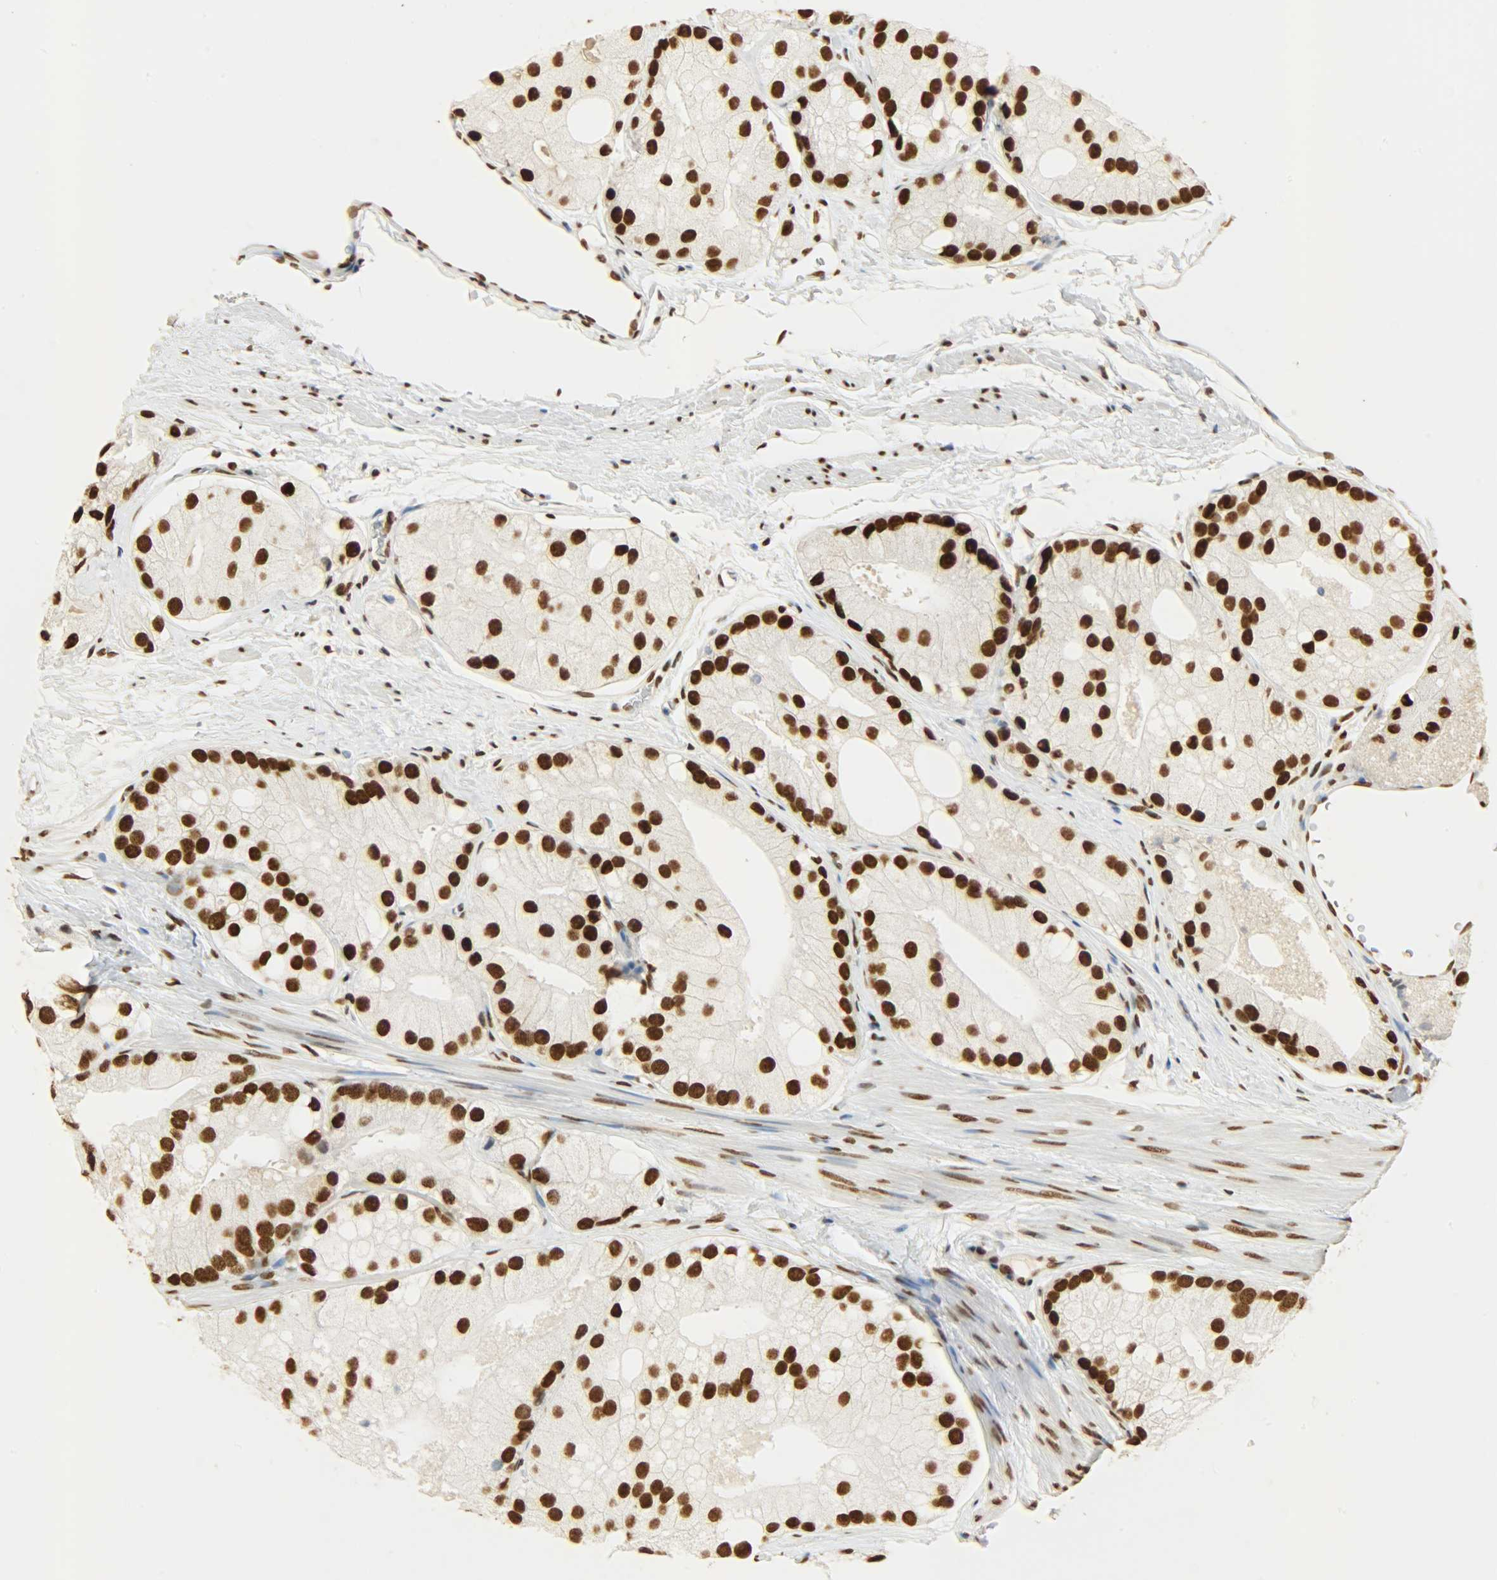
{"staining": {"intensity": "strong", "quantity": ">75%", "location": "nuclear"}, "tissue": "prostate cancer", "cell_type": "Tumor cells", "image_type": "cancer", "snomed": [{"axis": "morphology", "description": "Adenocarcinoma, Low grade"}, {"axis": "topography", "description": "Prostate"}], "caption": "Protein analysis of prostate cancer tissue exhibits strong nuclear staining in about >75% of tumor cells. Immunohistochemistry (ihc) stains the protein in brown and the nuclei are stained blue.", "gene": "KHDRBS1", "patient": {"sex": "male", "age": 69}}